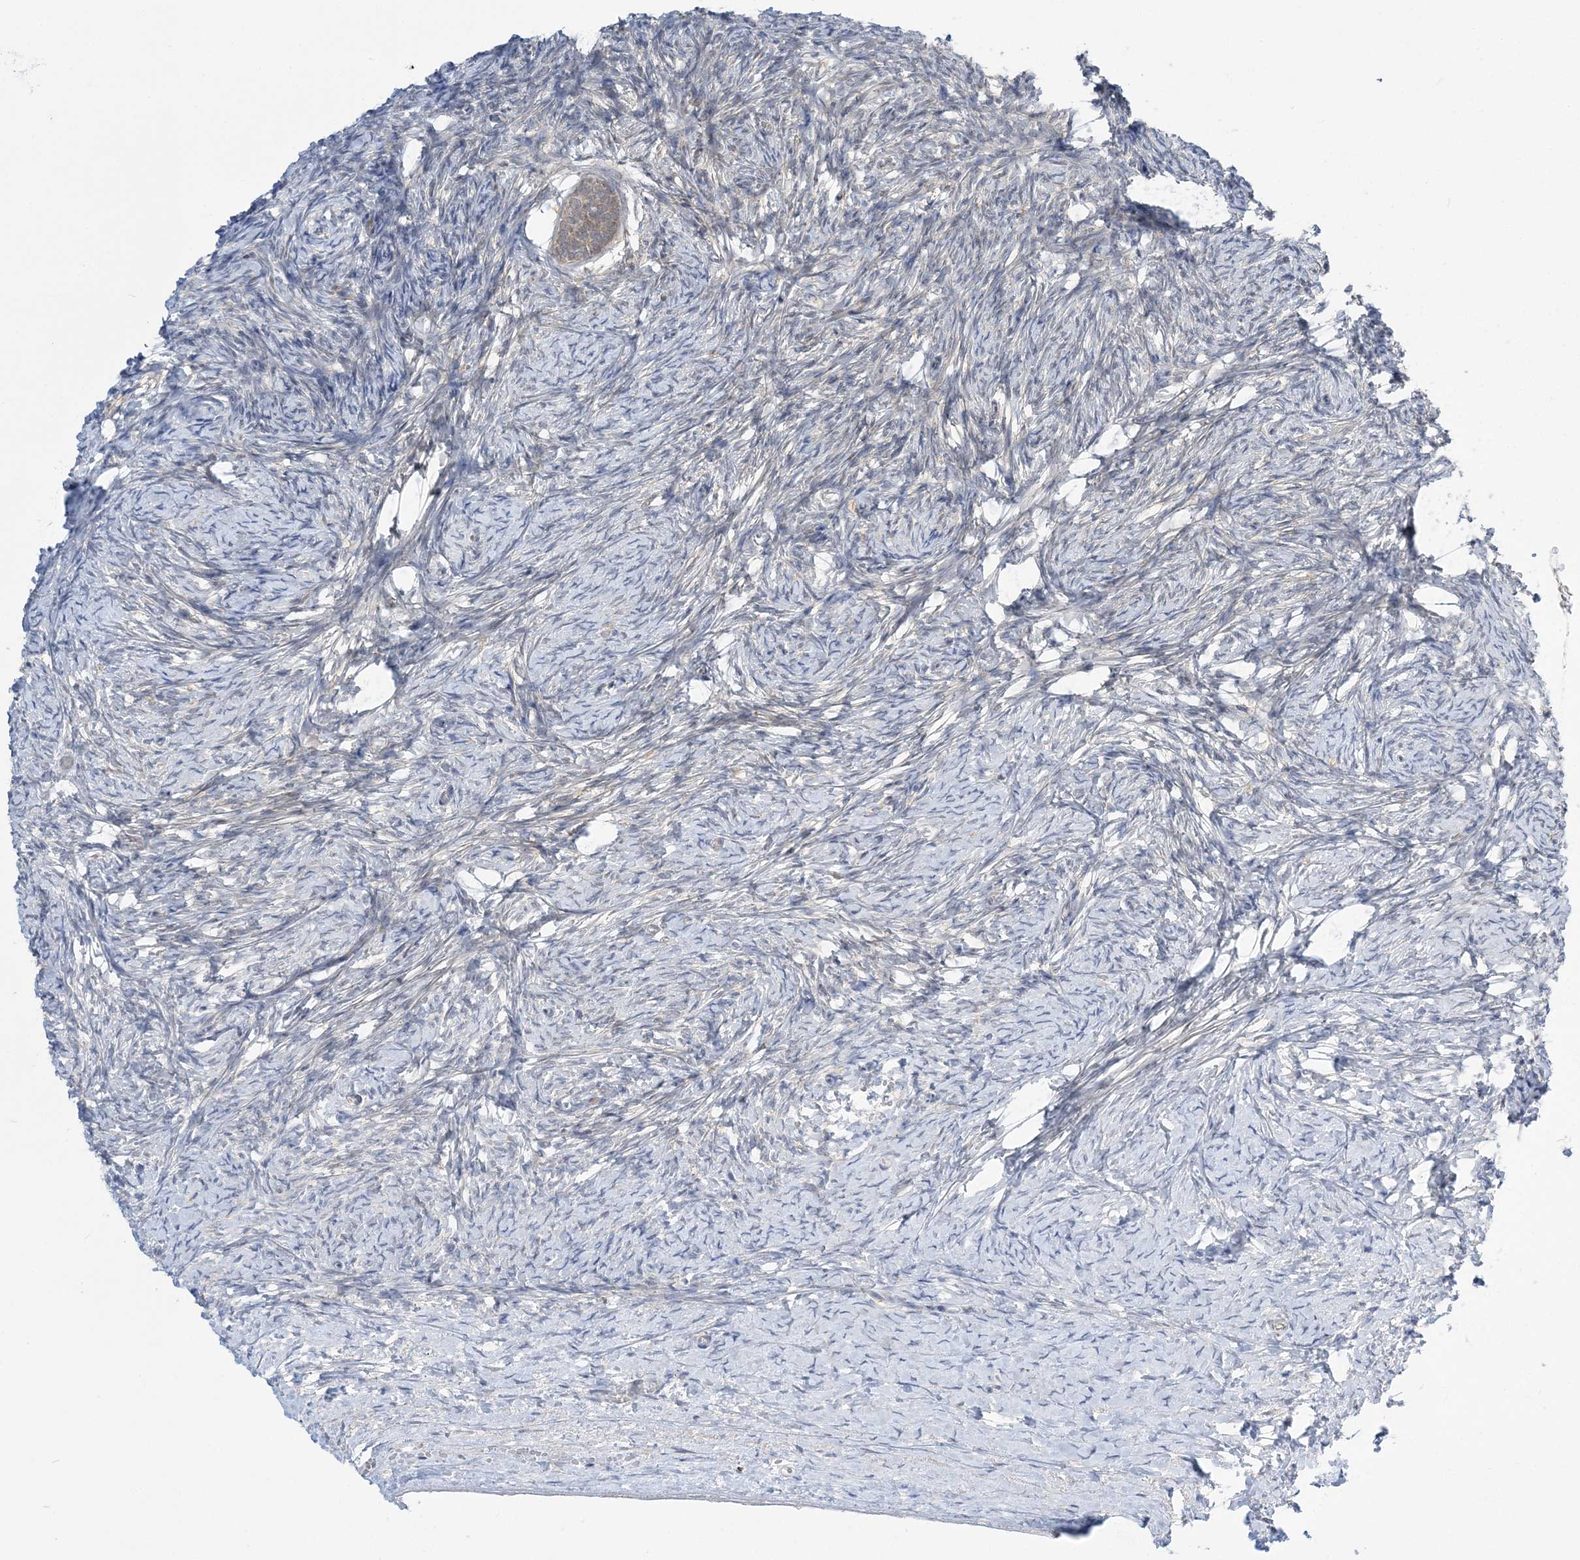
{"staining": {"intensity": "weak", "quantity": "25%-75%", "location": "cytoplasmic/membranous"}, "tissue": "ovary", "cell_type": "Follicle cells", "image_type": "normal", "snomed": [{"axis": "morphology", "description": "Normal tissue, NOS"}, {"axis": "morphology", "description": "Developmental malformation"}, {"axis": "topography", "description": "Ovary"}], "caption": "This photomicrograph reveals unremarkable ovary stained with IHC to label a protein in brown. The cytoplasmic/membranous of follicle cells show weak positivity for the protein. Nuclei are counter-stained blue.", "gene": "THADA", "patient": {"sex": "female", "age": 39}}